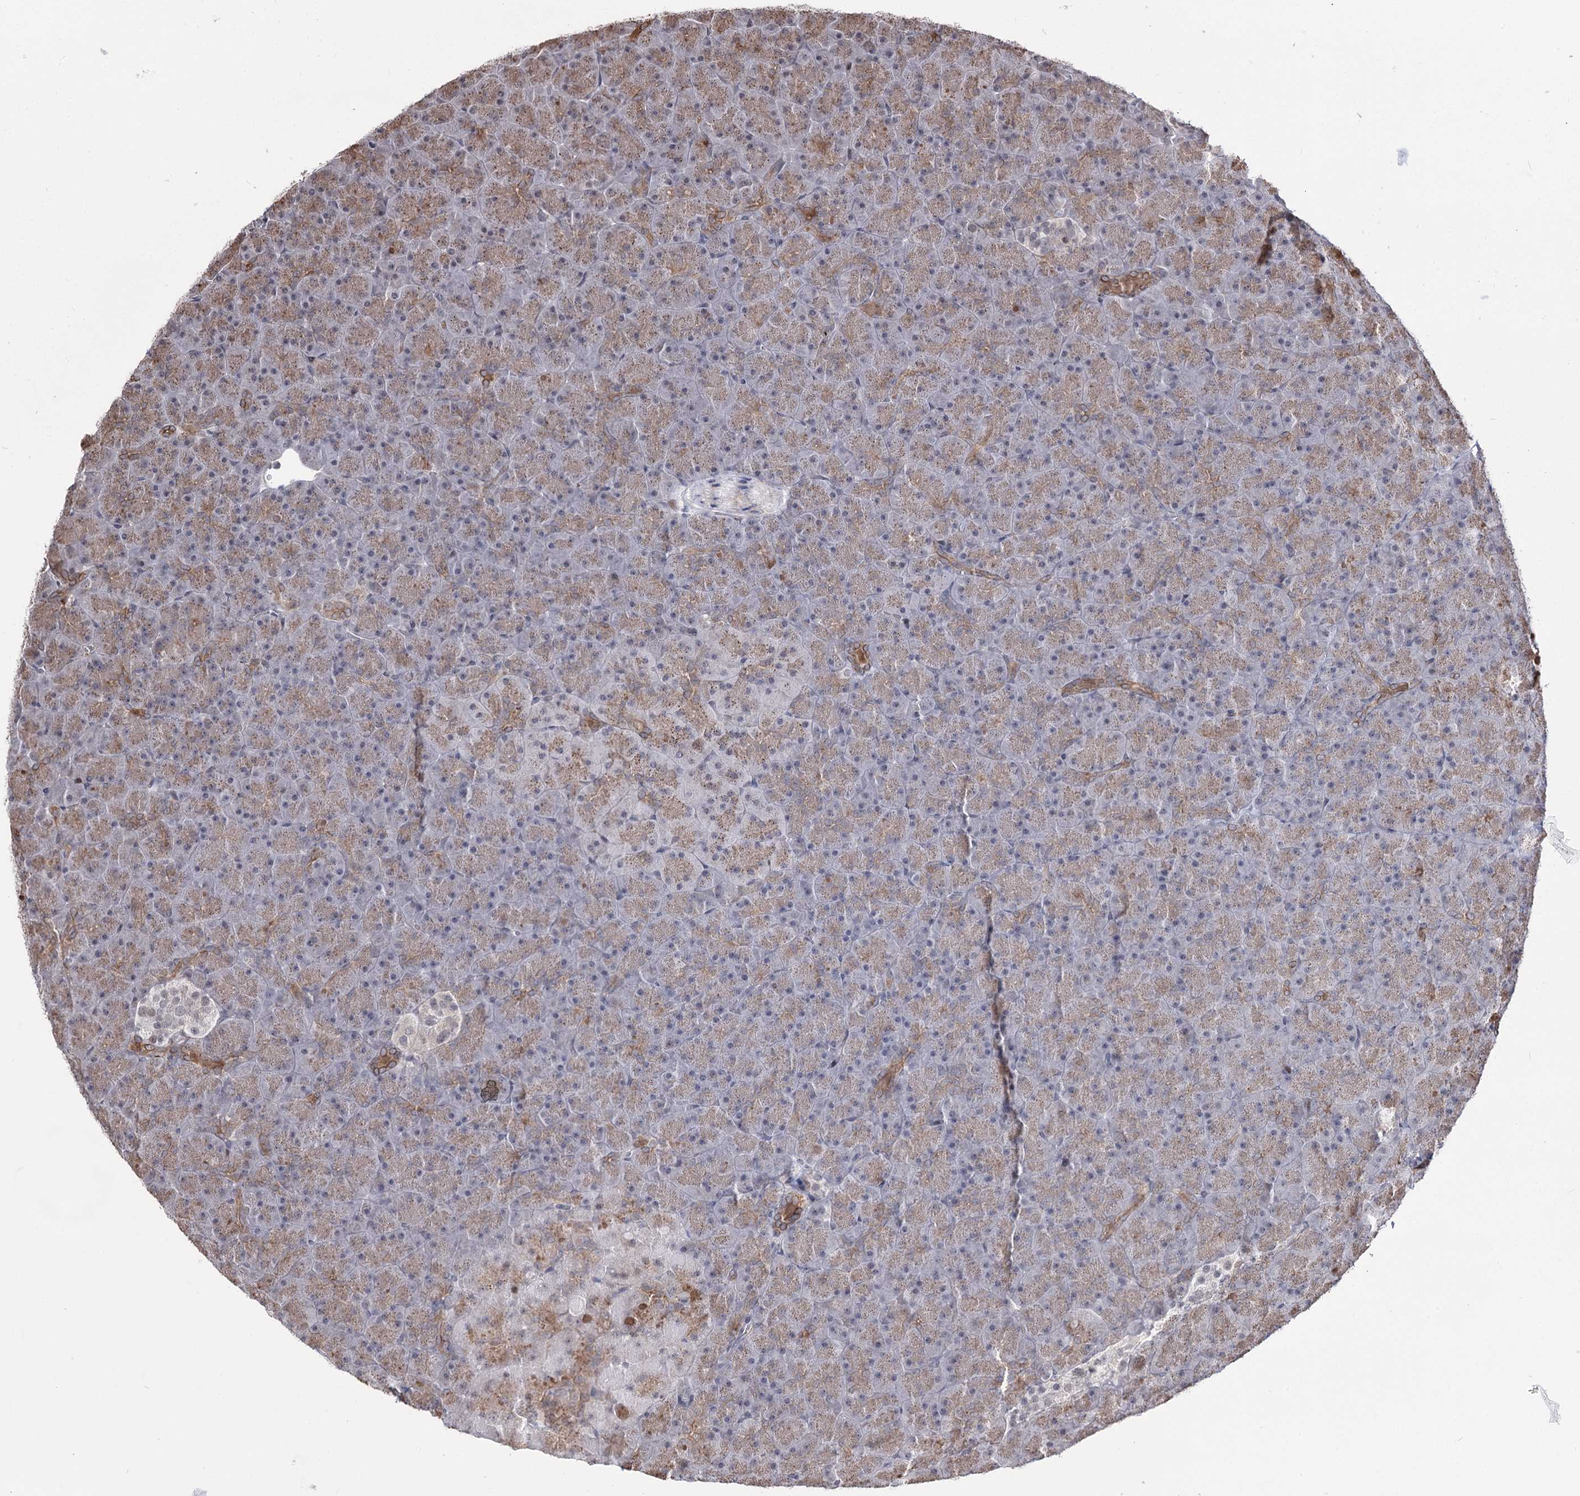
{"staining": {"intensity": "moderate", "quantity": ">75%", "location": "cytoplasmic/membranous"}, "tissue": "pancreas", "cell_type": "Exocrine glandular cells", "image_type": "normal", "snomed": [{"axis": "morphology", "description": "Normal tissue, NOS"}, {"axis": "topography", "description": "Pancreas"}], "caption": "Immunohistochemical staining of unremarkable human pancreas exhibits medium levels of moderate cytoplasmic/membranous expression in approximately >75% of exocrine glandular cells. The protein is stained brown, and the nuclei are stained in blue (DAB (3,3'-diaminobenzidine) IHC with brightfield microscopy, high magnification).", "gene": "STOX1", "patient": {"sex": "male", "age": 36}}